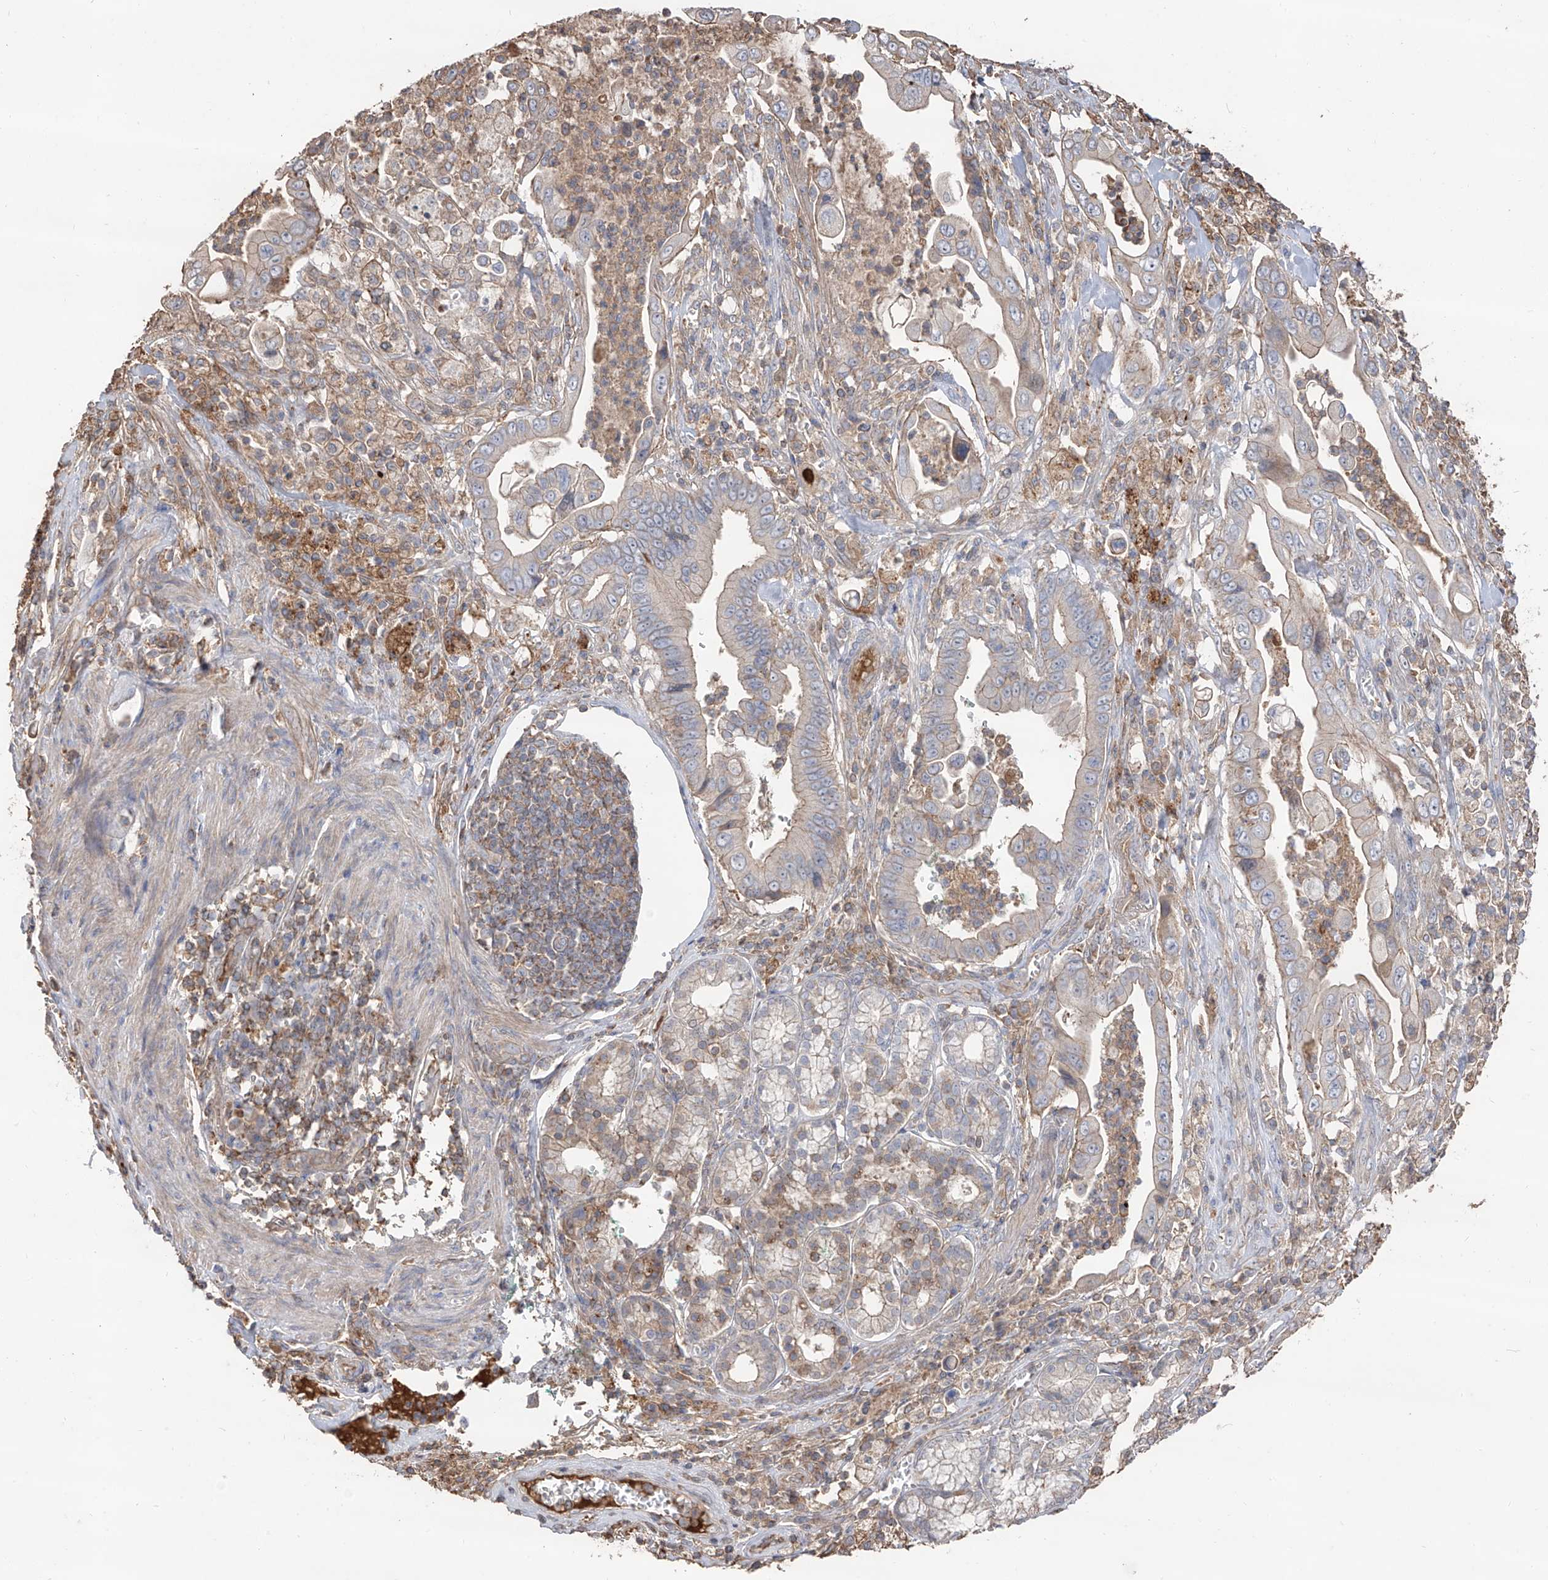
{"staining": {"intensity": "weak", "quantity": "25%-75%", "location": "cytoplasmic/membranous"}, "tissue": "pancreatic cancer", "cell_type": "Tumor cells", "image_type": "cancer", "snomed": [{"axis": "morphology", "description": "Adenocarcinoma, NOS"}, {"axis": "topography", "description": "Pancreas"}], "caption": "The image reveals staining of pancreatic adenocarcinoma, revealing weak cytoplasmic/membranous protein expression (brown color) within tumor cells. (DAB (3,3'-diaminobenzidine) = brown stain, brightfield microscopy at high magnification).", "gene": "EDN1", "patient": {"sex": "male", "age": 78}}